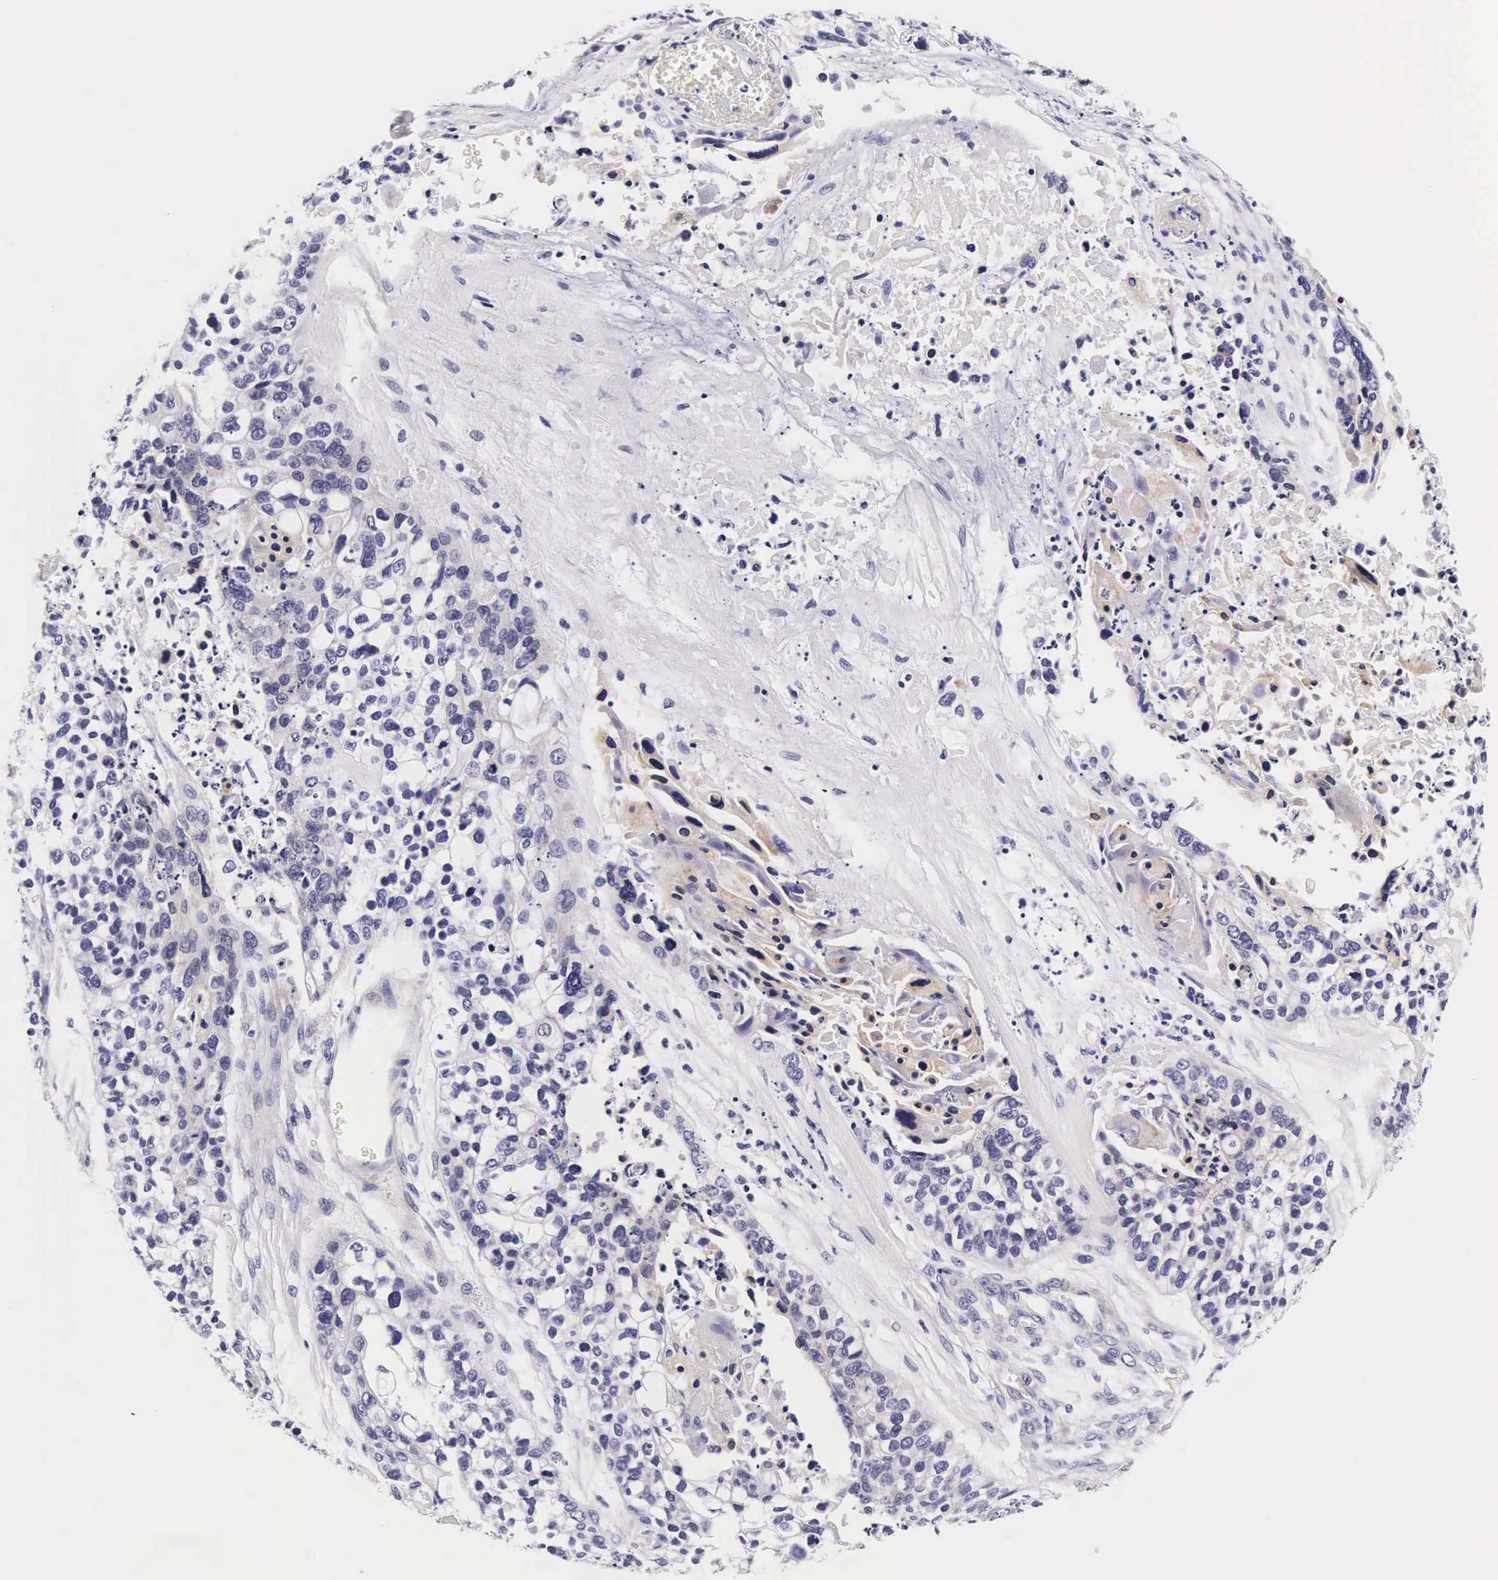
{"staining": {"intensity": "negative", "quantity": "none", "location": "none"}, "tissue": "lung cancer", "cell_type": "Tumor cells", "image_type": "cancer", "snomed": [{"axis": "morphology", "description": "Squamous cell carcinoma, NOS"}, {"axis": "topography", "description": "Lymph node"}, {"axis": "topography", "description": "Lung"}], "caption": "High power microscopy histopathology image of an immunohistochemistry (IHC) photomicrograph of squamous cell carcinoma (lung), revealing no significant expression in tumor cells.", "gene": "UPRT", "patient": {"sex": "male", "age": 74}}